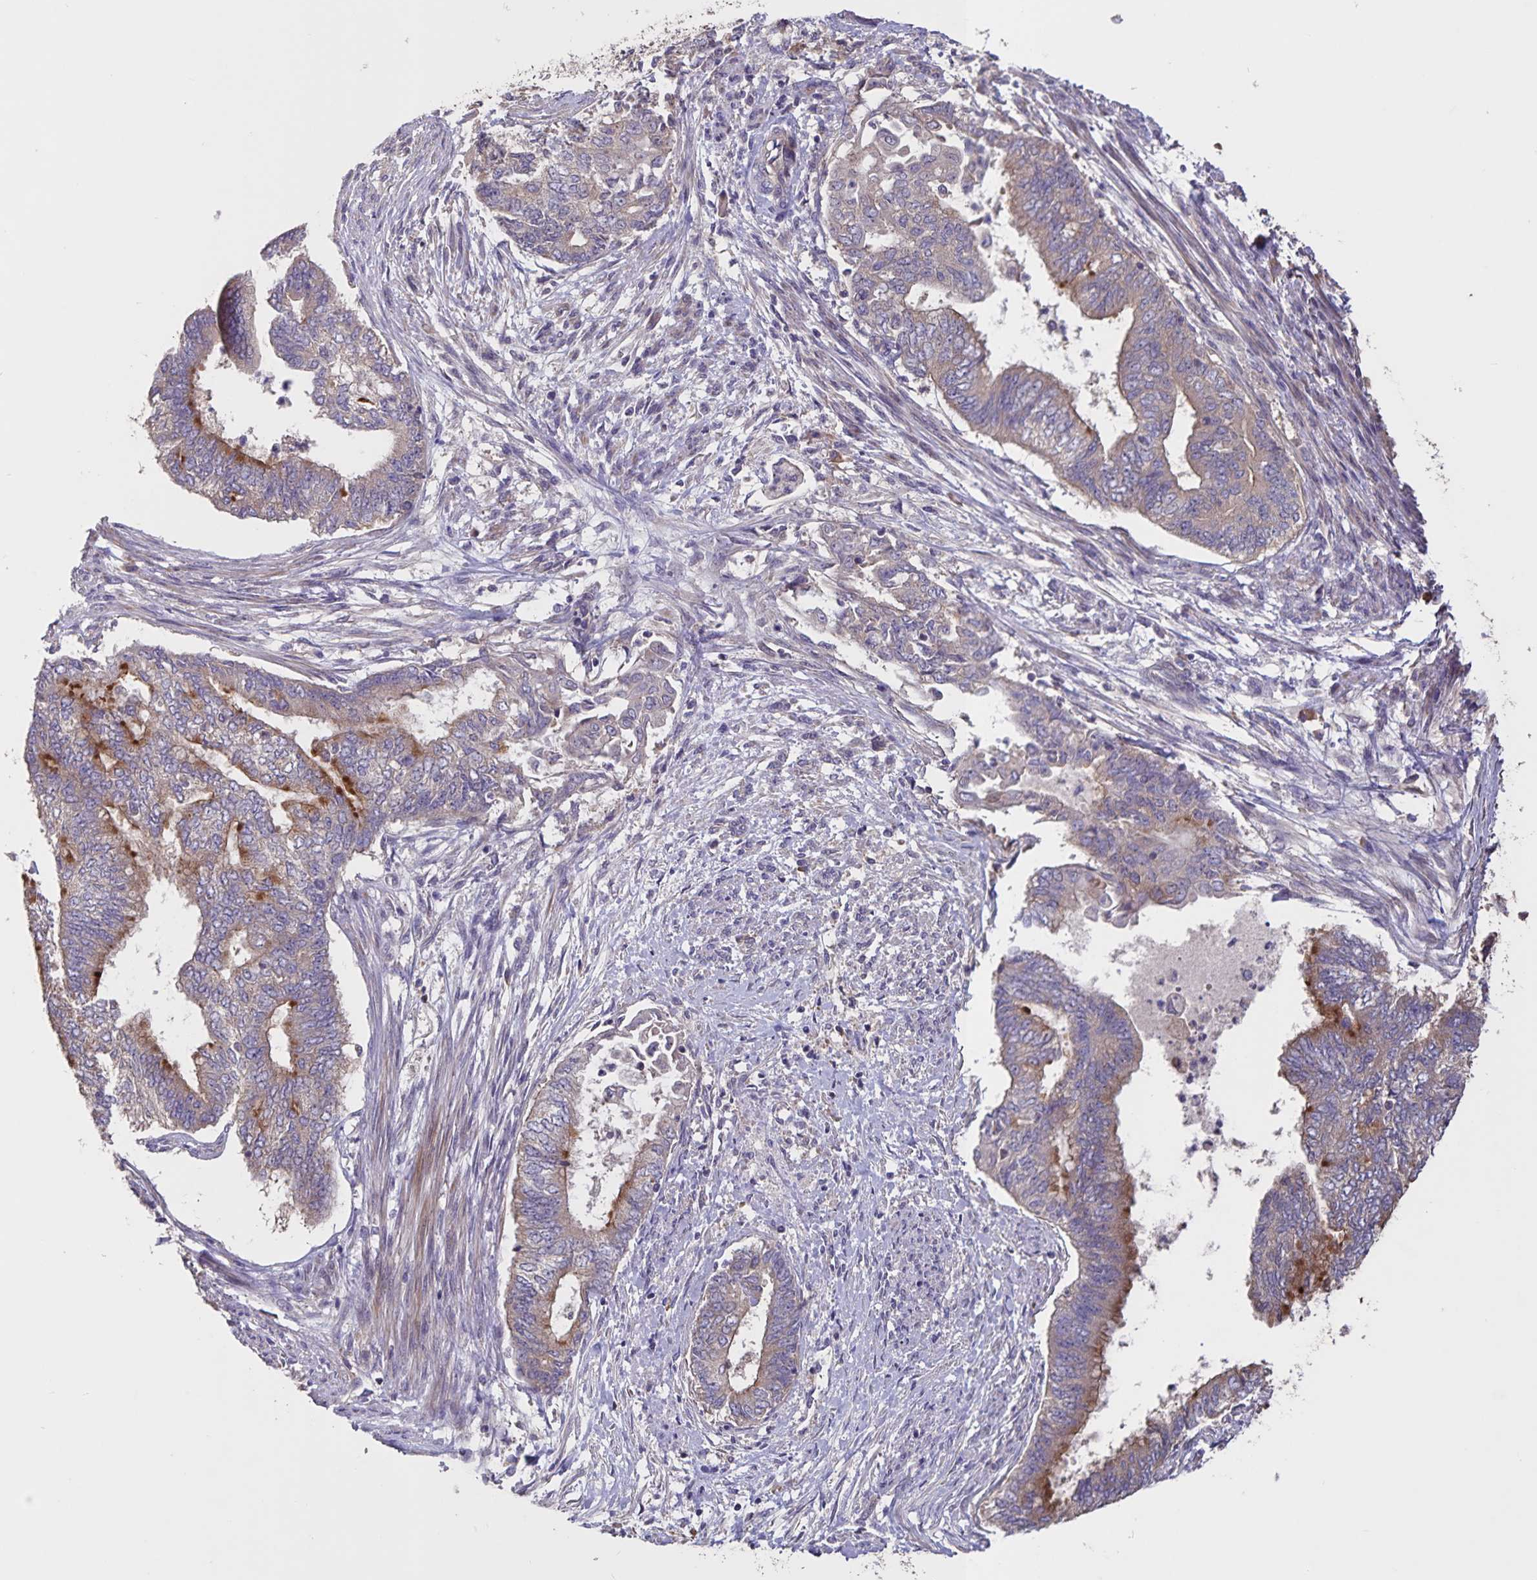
{"staining": {"intensity": "moderate", "quantity": "<25%", "location": "cytoplasmic/membranous"}, "tissue": "endometrial cancer", "cell_type": "Tumor cells", "image_type": "cancer", "snomed": [{"axis": "morphology", "description": "Adenocarcinoma, NOS"}, {"axis": "topography", "description": "Endometrium"}], "caption": "The image exhibits immunohistochemical staining of endometrial adenocarcinoma. There is moderate cytoplasmic/membranous positivity is appreciated in about <25% of tumor cells.", "gene": "FBXL16", "patient": {"sex": "female", "age": 65}}